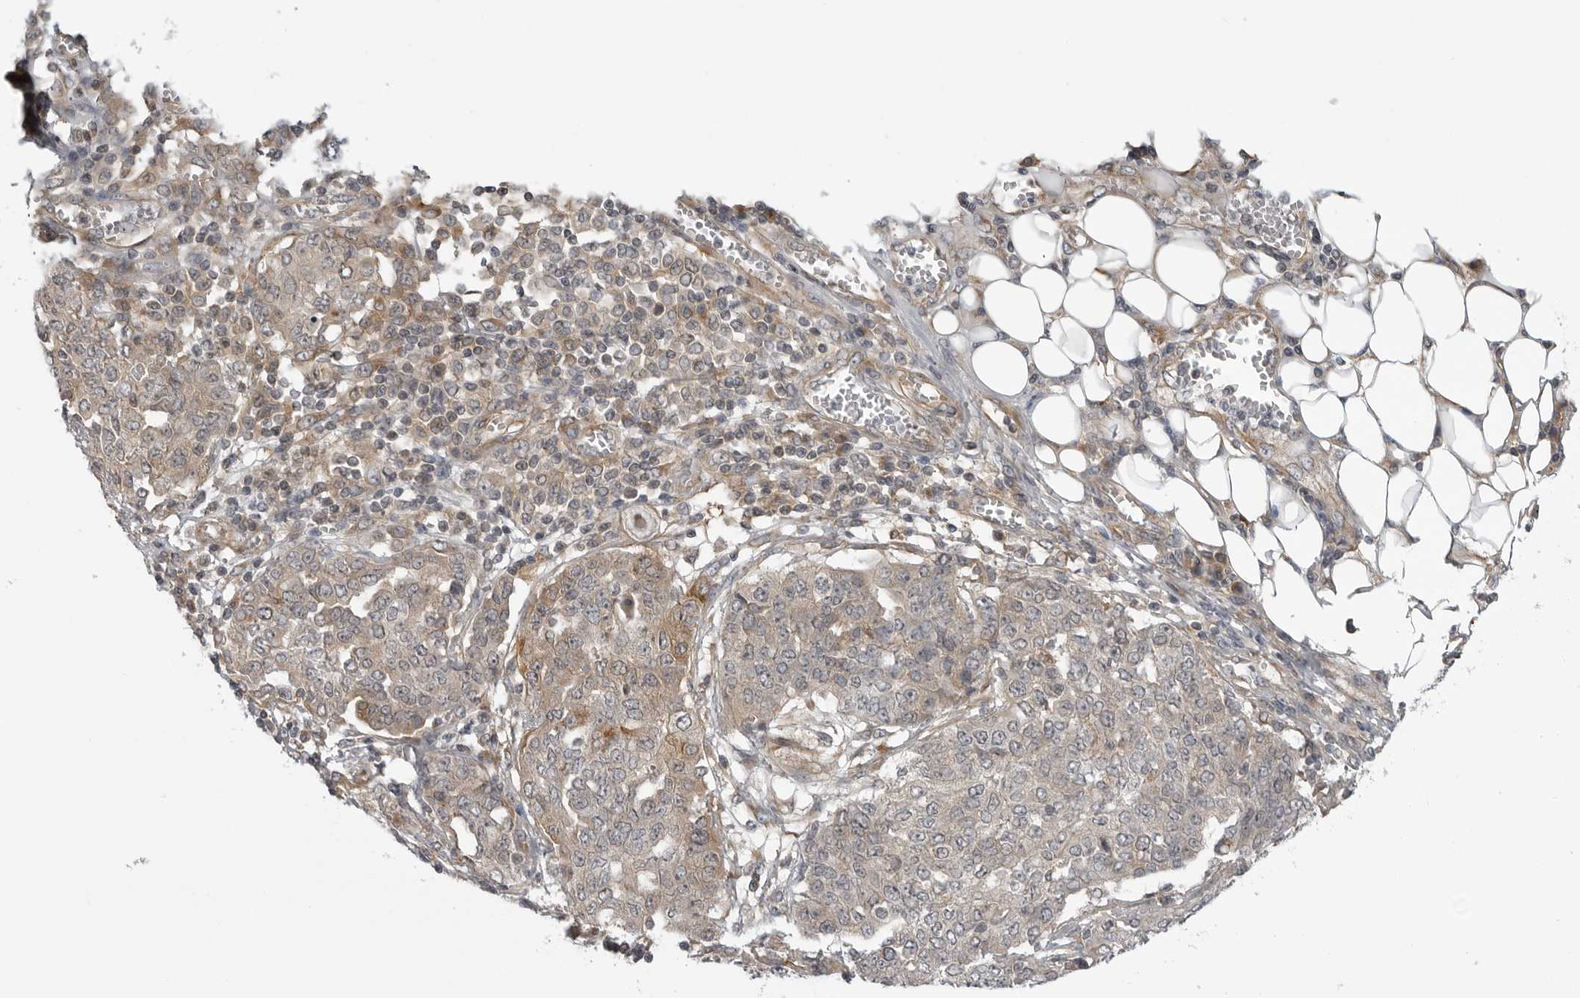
{"staining": {"intensity": "weak", "quantity": "<25%", "location": "cytoplasmic/membranous"}, "tissue": "ovarian cancer", "cell_type": "Tumor cells", "image_type": "cancer", "snomed": [{"axis": "morphology", "description": "Cystadenocarcinoma, serous, NOS"}, {"axis": "topography", "description": "Soft tissue"}, {"axis": "topography", "description": "Ovary"}], "caption": "A micrograph of serous cystadenocarcinoma (ovarian) stained for a protein demonstrates no brown staining in tumor cells. The staining was performed using DAB to visualize the protein expression in brown, while the nuclei were stained in blue with hematoxylin (Magnification: 20x).", "gene": "LRRC45", "patient": {"sex": "female", "age": 57}}